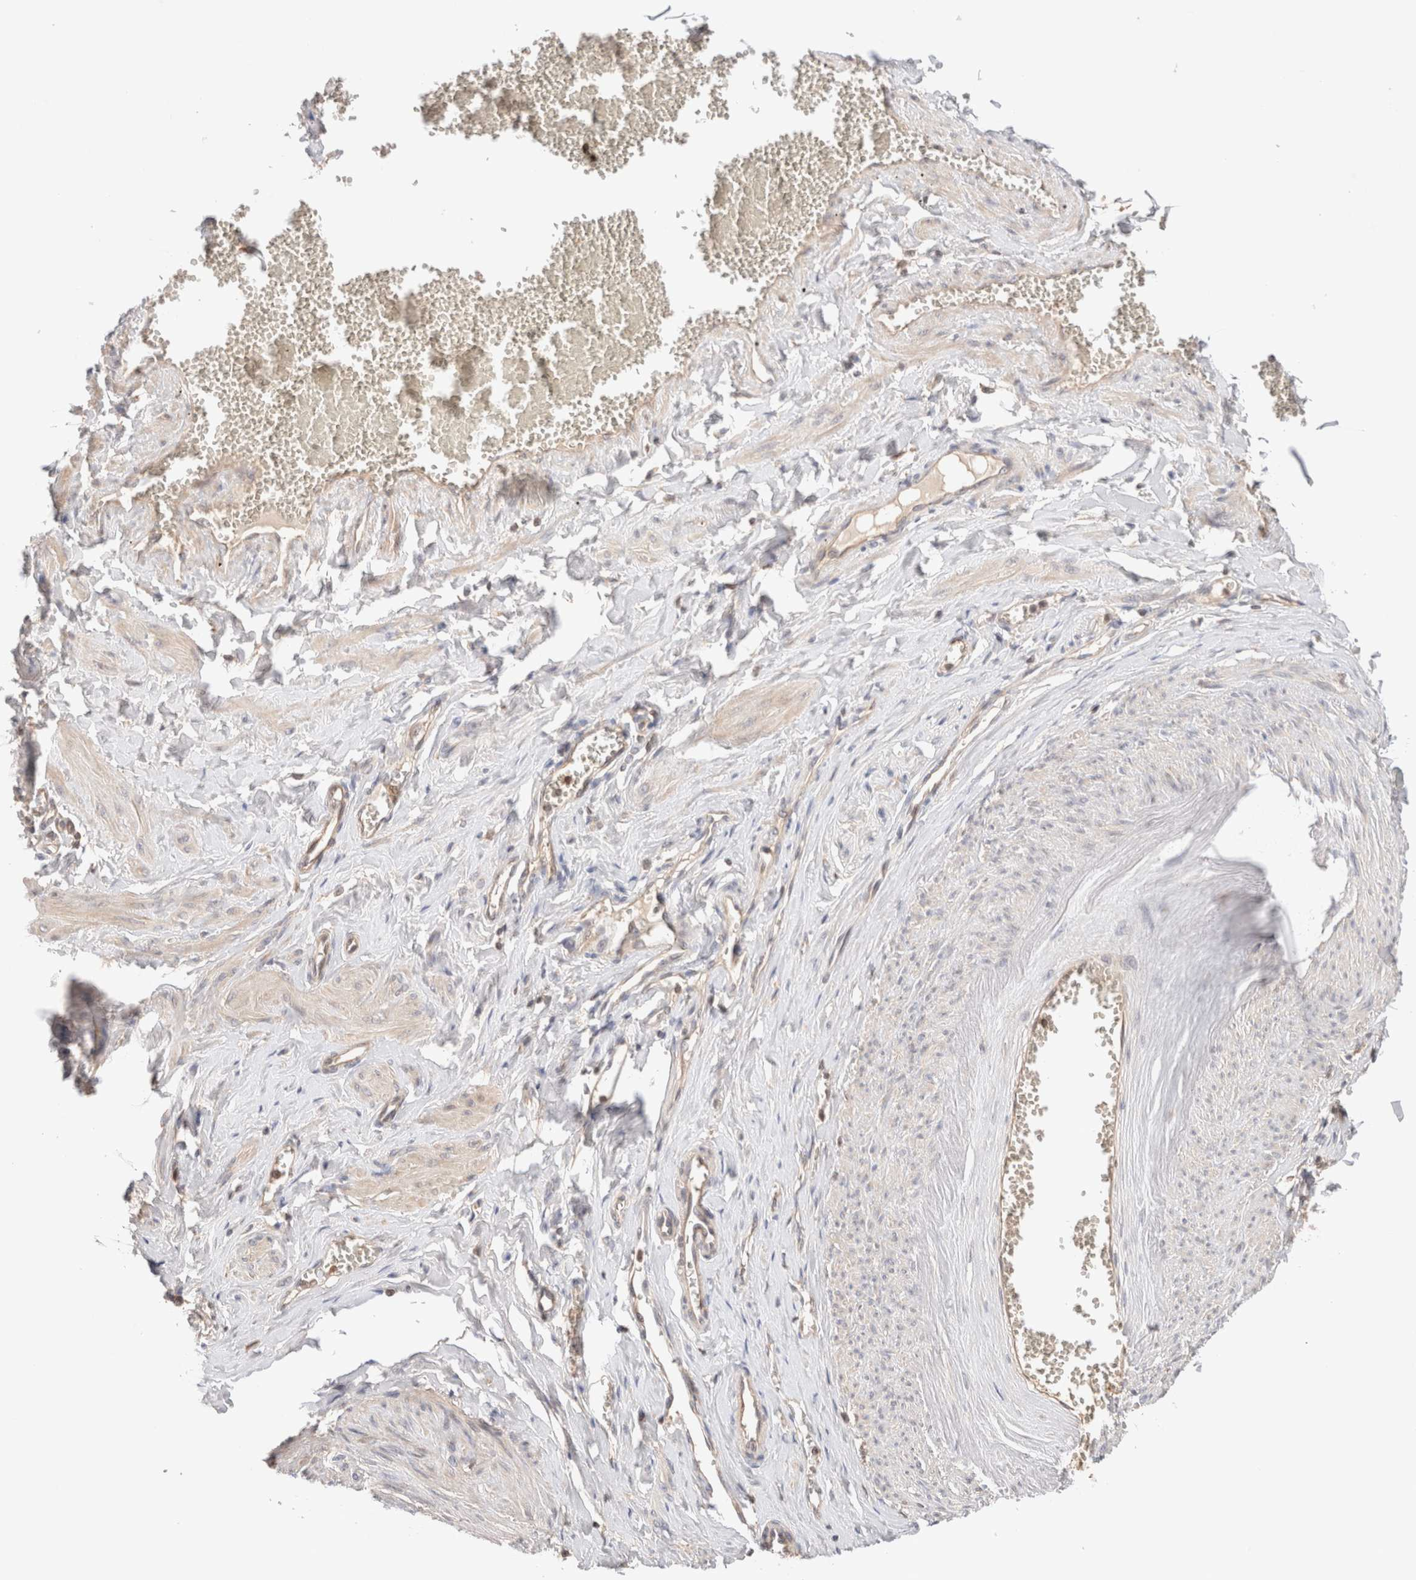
{"staining": {"intensity": "negative", "quantity": "none", "location": "none"}, "tissue": "adipose tissue", "cell_type": "Adipocytes", "image_type": "normal", "snomed": [{"axis": "morphology", "description": "Normal tissue, NOS"}, {"axis": "topography", "description": "Vascular tissue"}, {"axis": "topography", "description": "Fallopian tube"}, {"axis": "topography", "description": "Ovary"}], "caption": "IHC histopathology image of benign adipose tissue: human adipose tissue stained with DAB displays no significant protein positivity in adipocytes.", "gene": "SIKE1", "patient": {"sex": "female", "age": 67}}